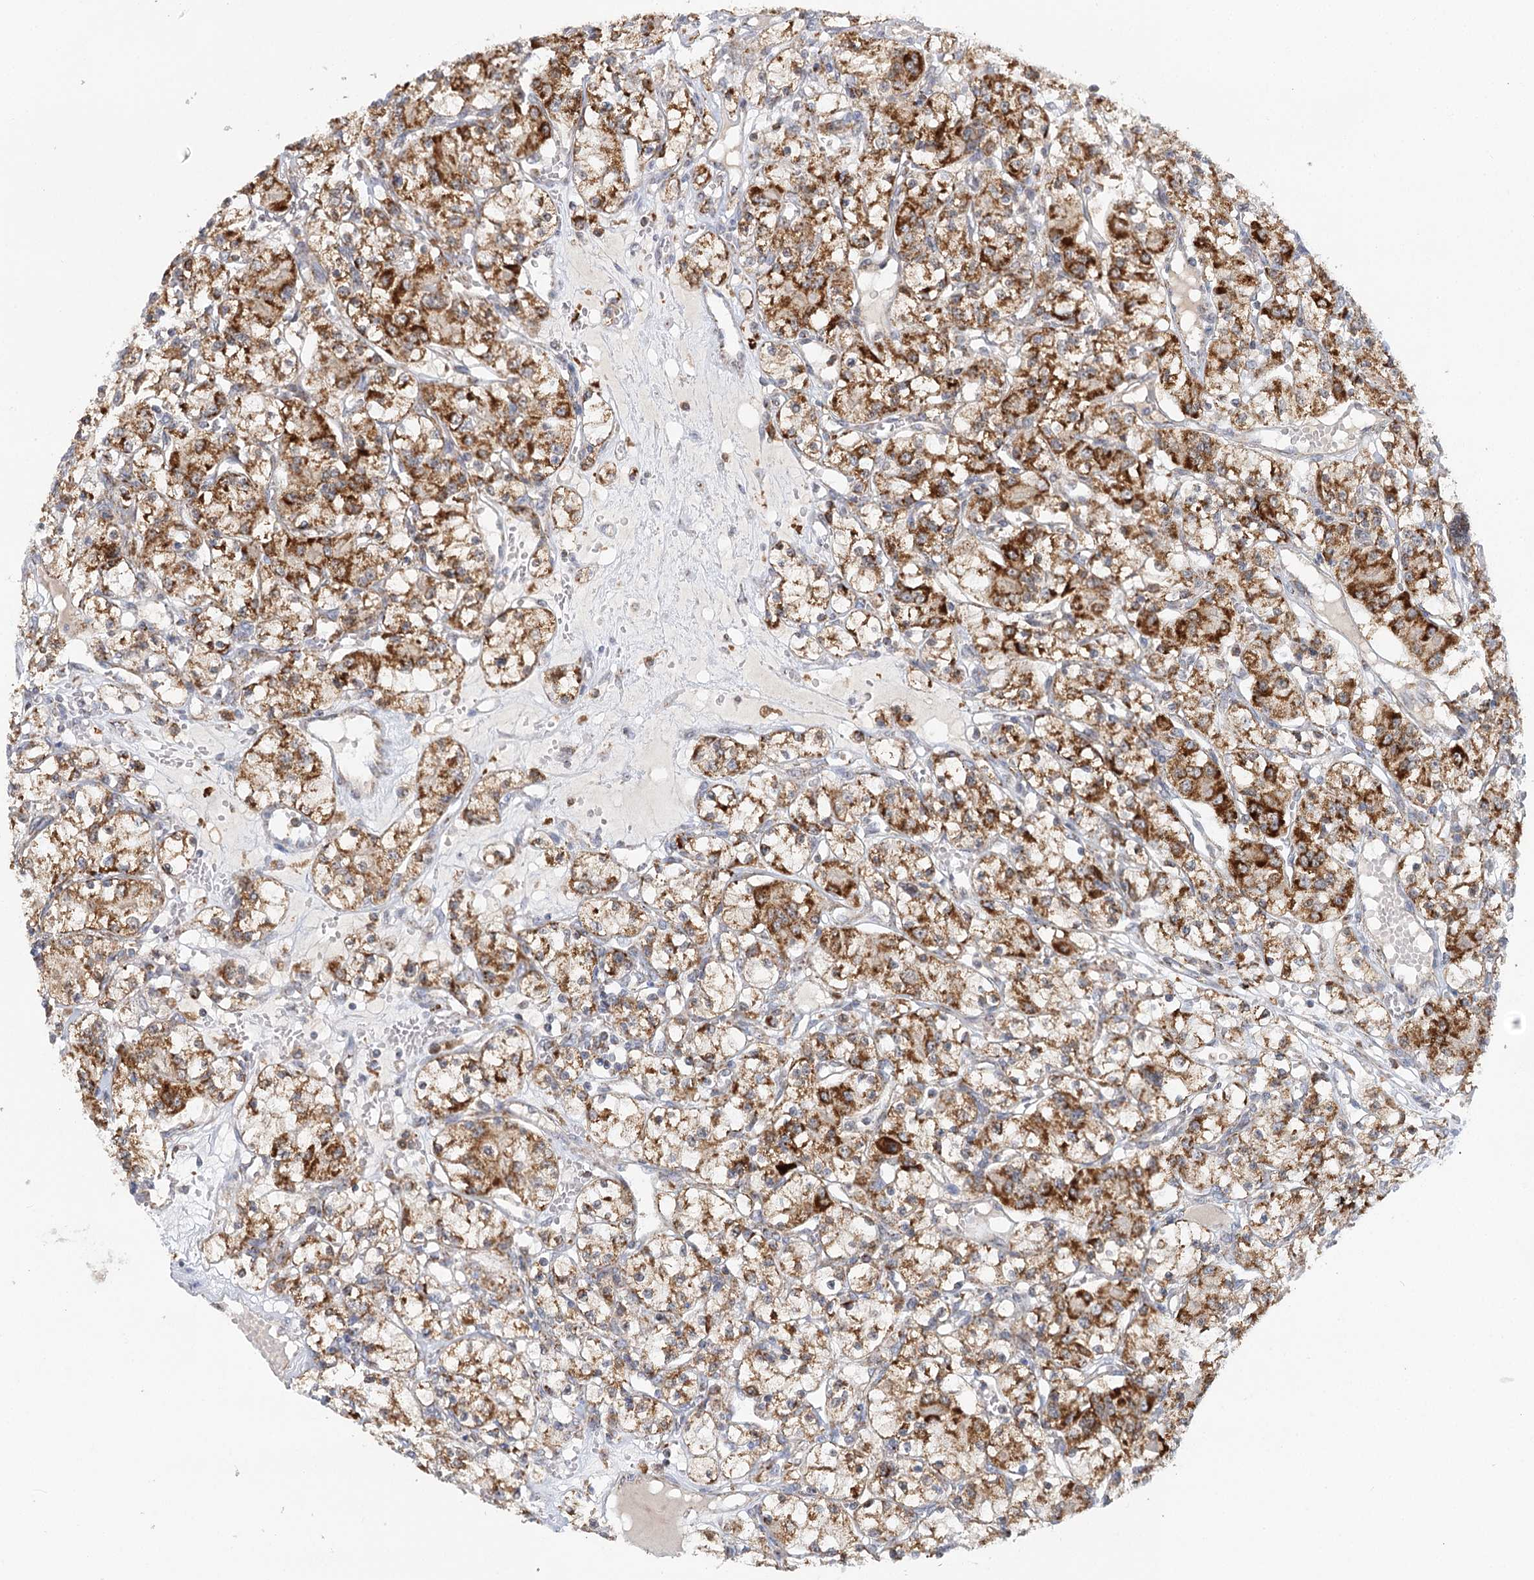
{"staining": {"intensity": "strong", "quantity": ">75%", "location": "cytoplasmic/membranous"}, "tissue": "renal cancer", "cell_type": "Tumor cells", "image_type": "cancer", "snomed": [{"axis": "morphology", "description": "Adenocarcinoma, NOS"}, {"axis": "topography", "description": "Kidney"}], "caption": "IHC histopathology image of adenocarcinoma (renal) stained for a protein (brown), which displays high levels of strong cytoplasmic/membranous positivity in approximately >75% of tumor cells.", "gene": "TAS1R1", "patient": {"sex": "female", "age": 59}}